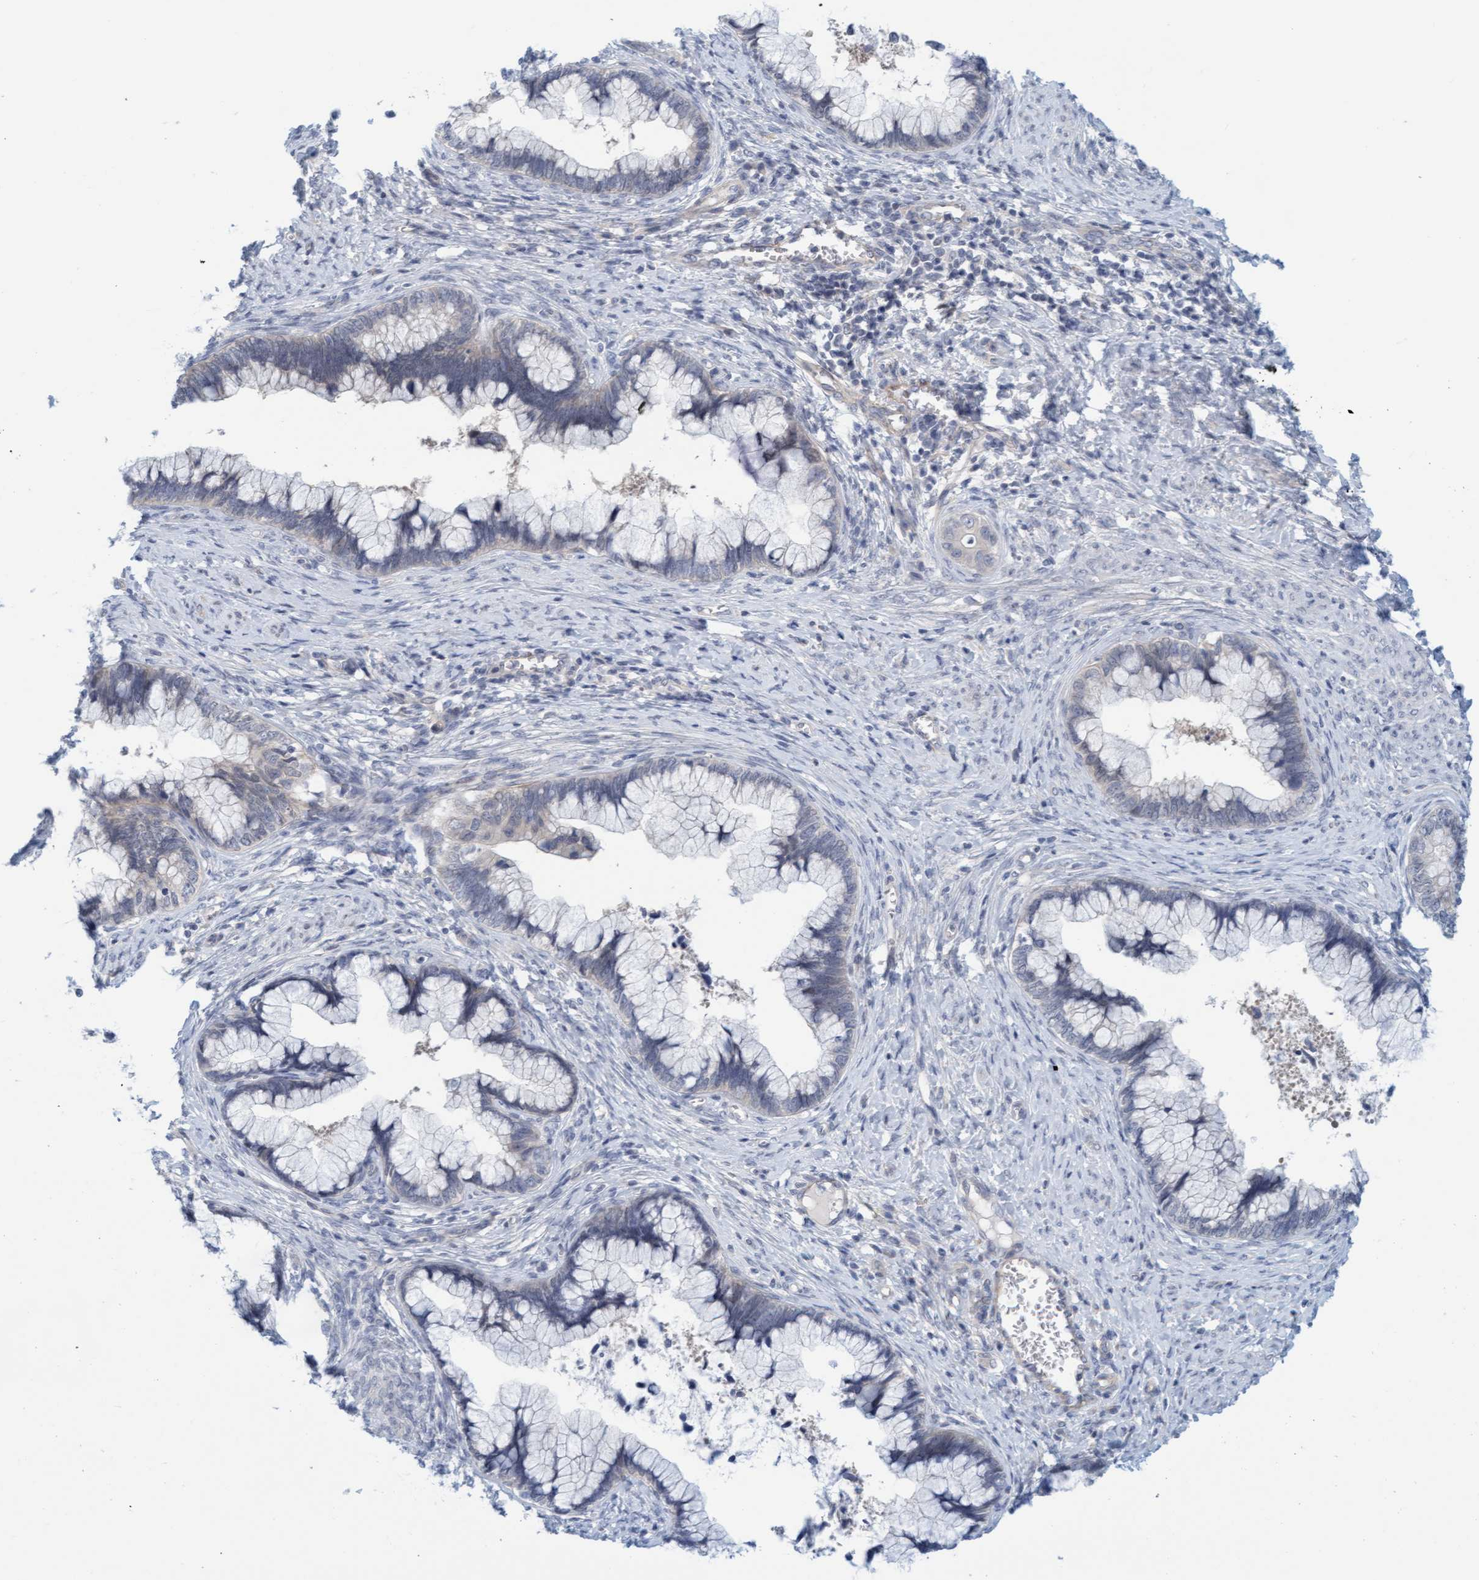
{"staining": {"intensity": "negative", "quantity": "none", "location": "none"}, "tissue": "cervical cancer", "cell_type": "Tumor cells", "image_type": "cancer", "snomed": [{"axis": "morphology", "description": "Adenocarcinoma, NOS"}, {"axis": "topography", "description": "Cervix"}], "caption": "Tumor cells show no significant expression in adenocarcinoma (cervical).", "gene": "TSTD2", "patient": {"sex": "female", "age": 44}}